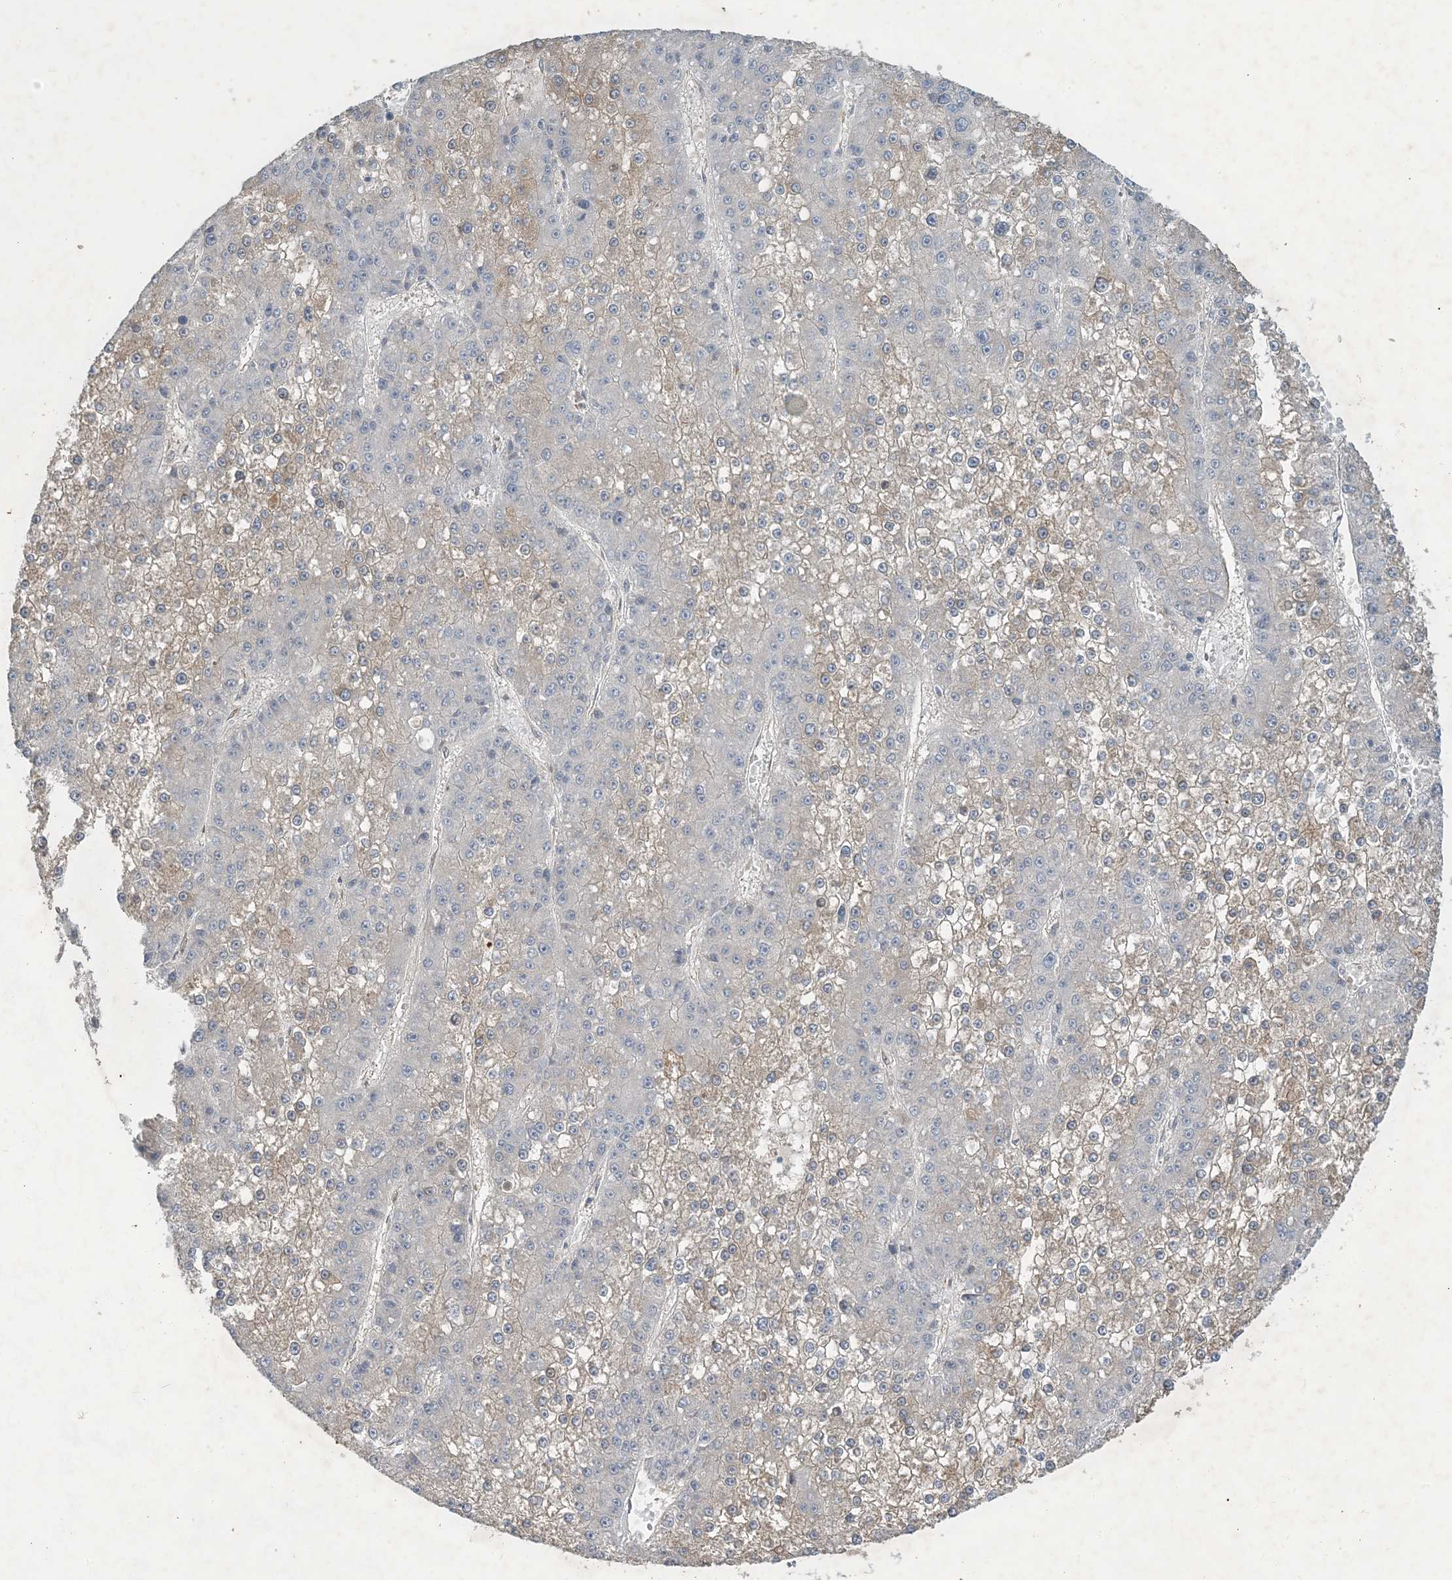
{"staining": {"intensity": "negative", "quantity": "none", "location": "none"}, "tissue": "liver cancer", "cell_type": "Tumor cells", "image_type": "cancer", "snomed": [{"axis": "morphology", "description": "Carcinoma, Hepatocellular, NOS"}, {"axis": "topography", "description": "Liver"}], "caption": "Immunohistochemistry (IHC) histopathology image of neoplastic tissue: human liver cancer (hepatocellular carcinoma) stained with DAB reveals no significant protein staining in tumor cells.", "gene": "CDS1", "patient": {"sex": "female", "age": 73}}